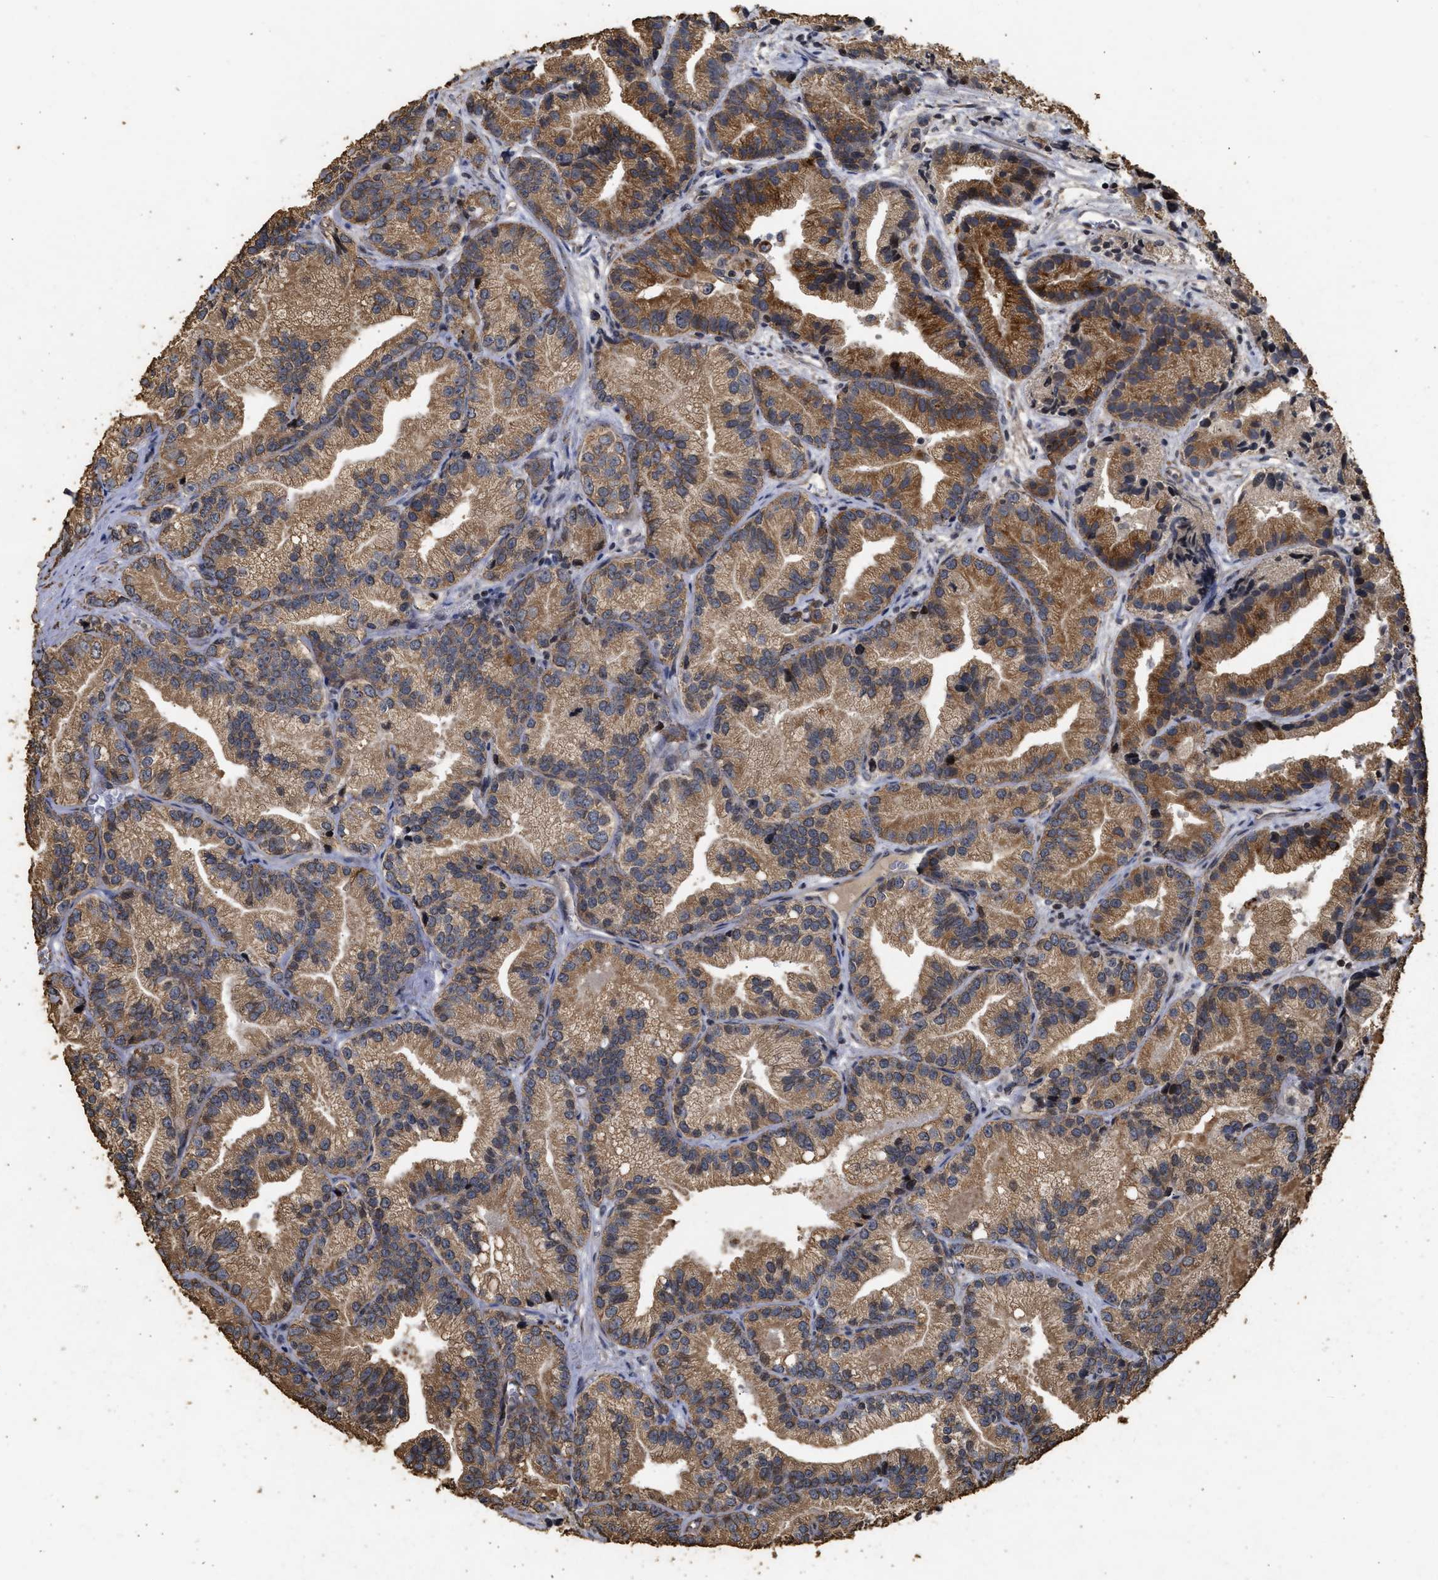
{"staining": {"intensity": "moderate", "quantity": ">75%", "location": "cytoplasmic/membranous"}, "tissue": "prostate cancer", "cell_type": "Tumor cells", "image_type": "cancer", "snomed": [{"axis": "morphology", "description": "Adenocarcinoma, Low grade"}, {"axis": "topography", "description": "Prostate"}], "caption": "A photomicrograph of prostate low-grade adenocarcinoma stained for a protein exhibits moderate cytoplasmic/membranous brown staining in tumor cells.", "gene": "ENSG00000142539", "patient": {"sex": "male", "age": 89}}